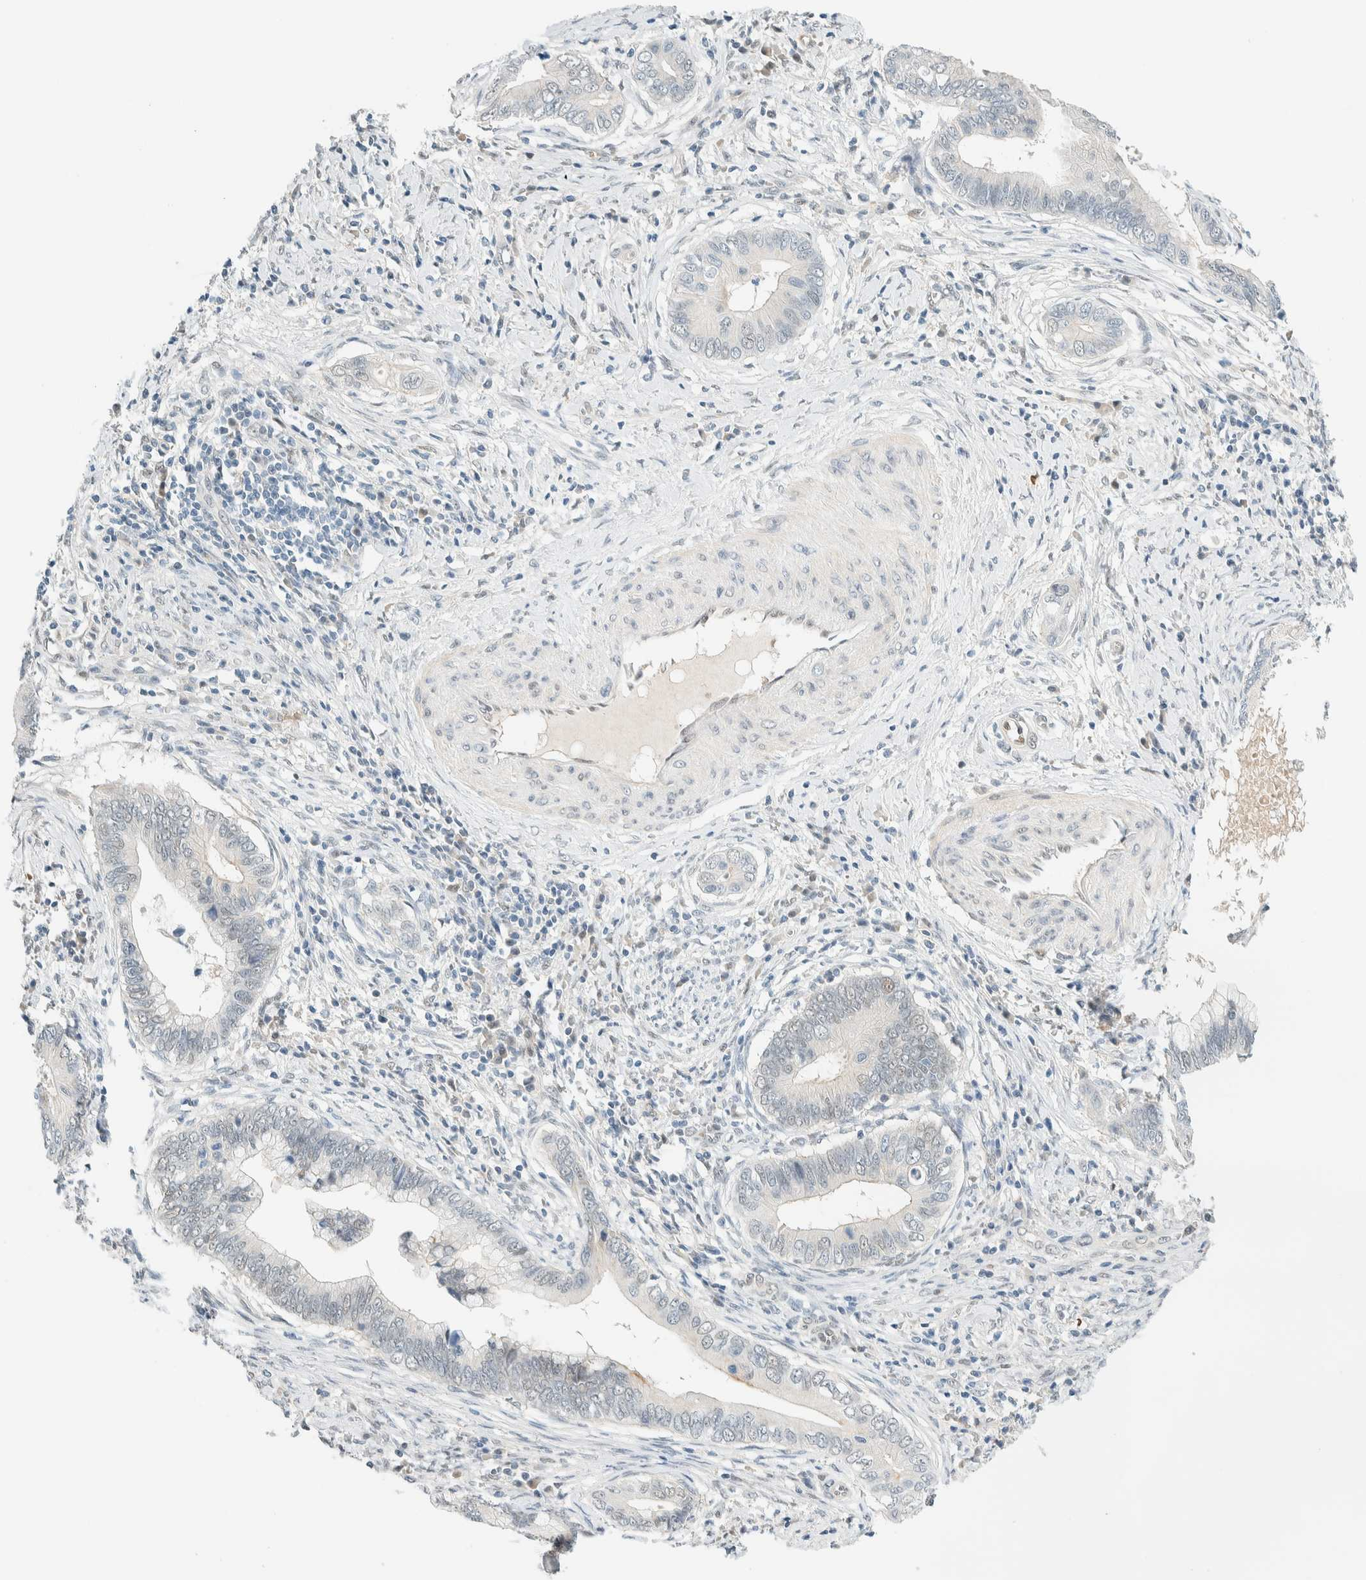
{"staining": {"intensity": "negative", "quantity": "none", "location": "none"}, "tissue": "cervical cancer", "cell_type": "Tumor cells", "image_type": "cancer", "snomed": [{"axis": "morphology", "description": "Adenocarcinoma, NOS"}, {"axis": "topography", "description": "Cervix"}], "caption": "This is an immunohistochemistry photomicrograph of cervical cancer (adenocarcinoma). There is no positivity in tumor cells.", "gene": "TSTD2", "patient": {"sex": "female", "age": 44}}